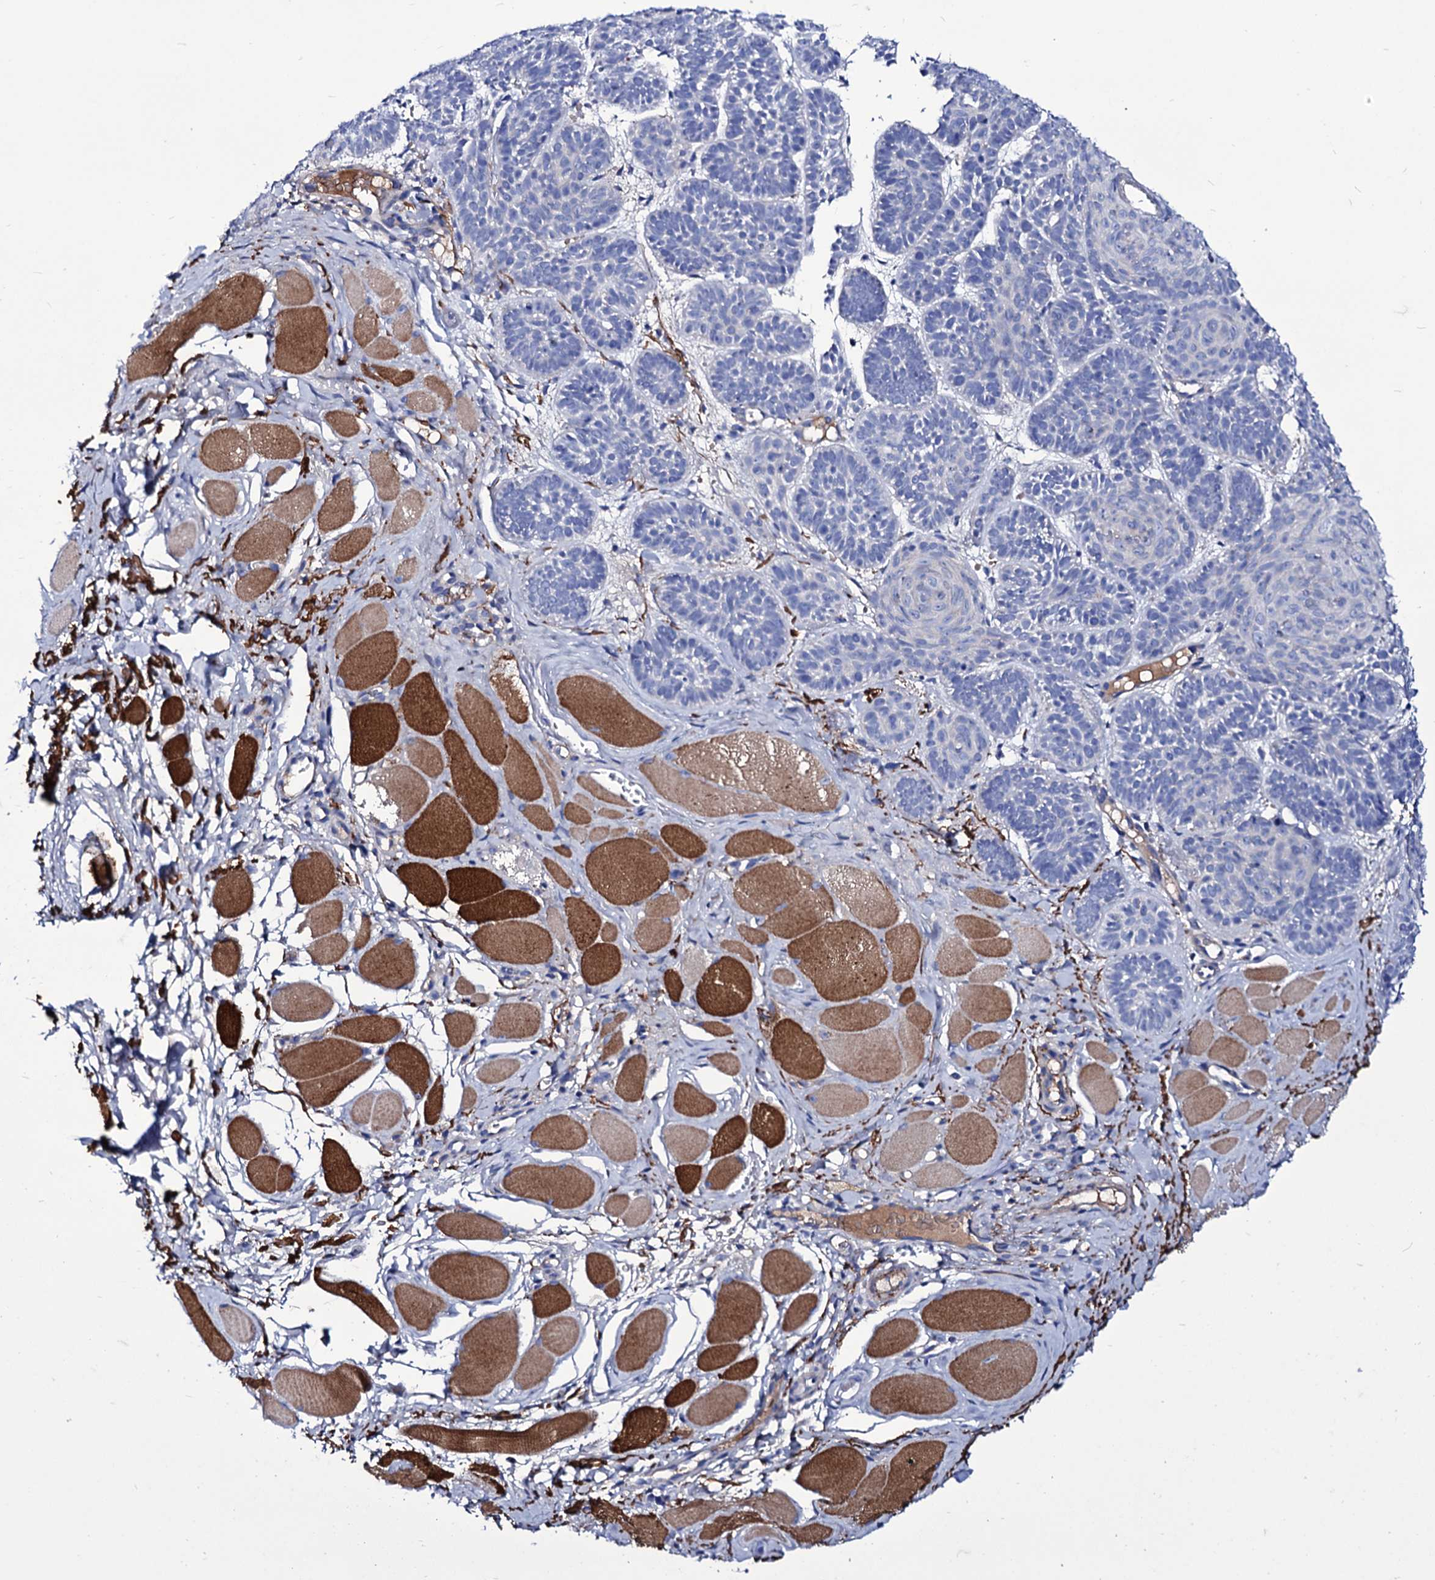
{"staining": {"intensity": "negative", "quantity": "none", "location": "none"}, "tissue": "skin cancer", "cell_type": "Tumor cells", "image_type": "cancer", "snomed": [{"axis": "morphology", "description": "Basal cell carcinoma"}, {"axis": "topography", "description": "Skin"}], "caption": "This is an immunohistochemistry micrograph of human basal cell carcinoma (skin). There is no positivity in tumor cells.", "gene": "AXL", "patient": {"sex": "male", "age": 85}}